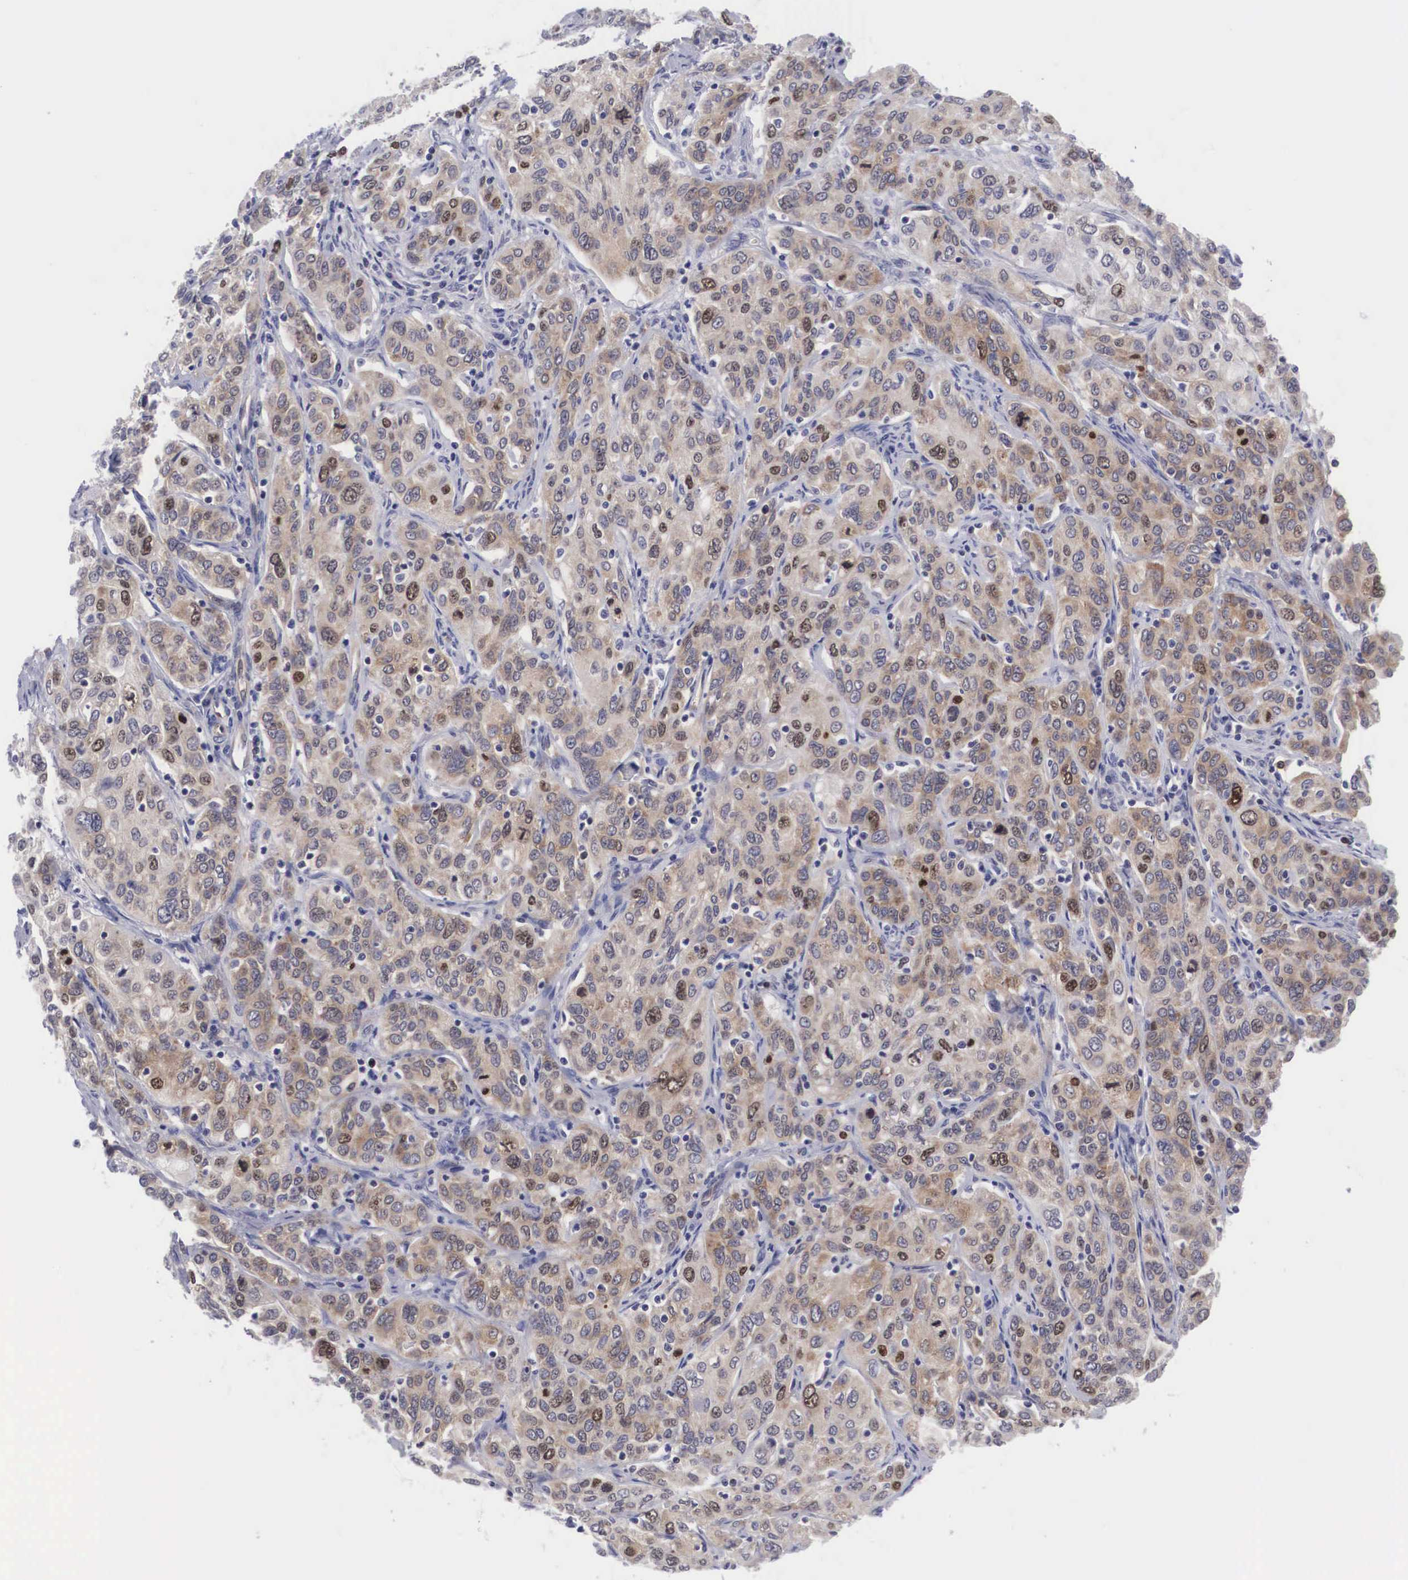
{"staining": {"intensity": "moderate", "quantity": "<25%", "location": "cytoplasmic/membranous,nuclear"}, "tissue": "cervical cancer", "cell_type": "Tumor cells", "image_type": "cancer", "snomed": [{"axis": "morphology", "description": "Squamous cell carcinoma, NOS"}, {"axis": "topography", "description": "Cervix"}], "caption": "Immunohistochemical staining of cervical squamous cell carcinoma shows low levels of moderate cytoplasmic/membranous and nuclear protein expression in approximately <25% of tumor cells.", "gene": "MAST4", "patient": {"sex": "female", "age": 38}}